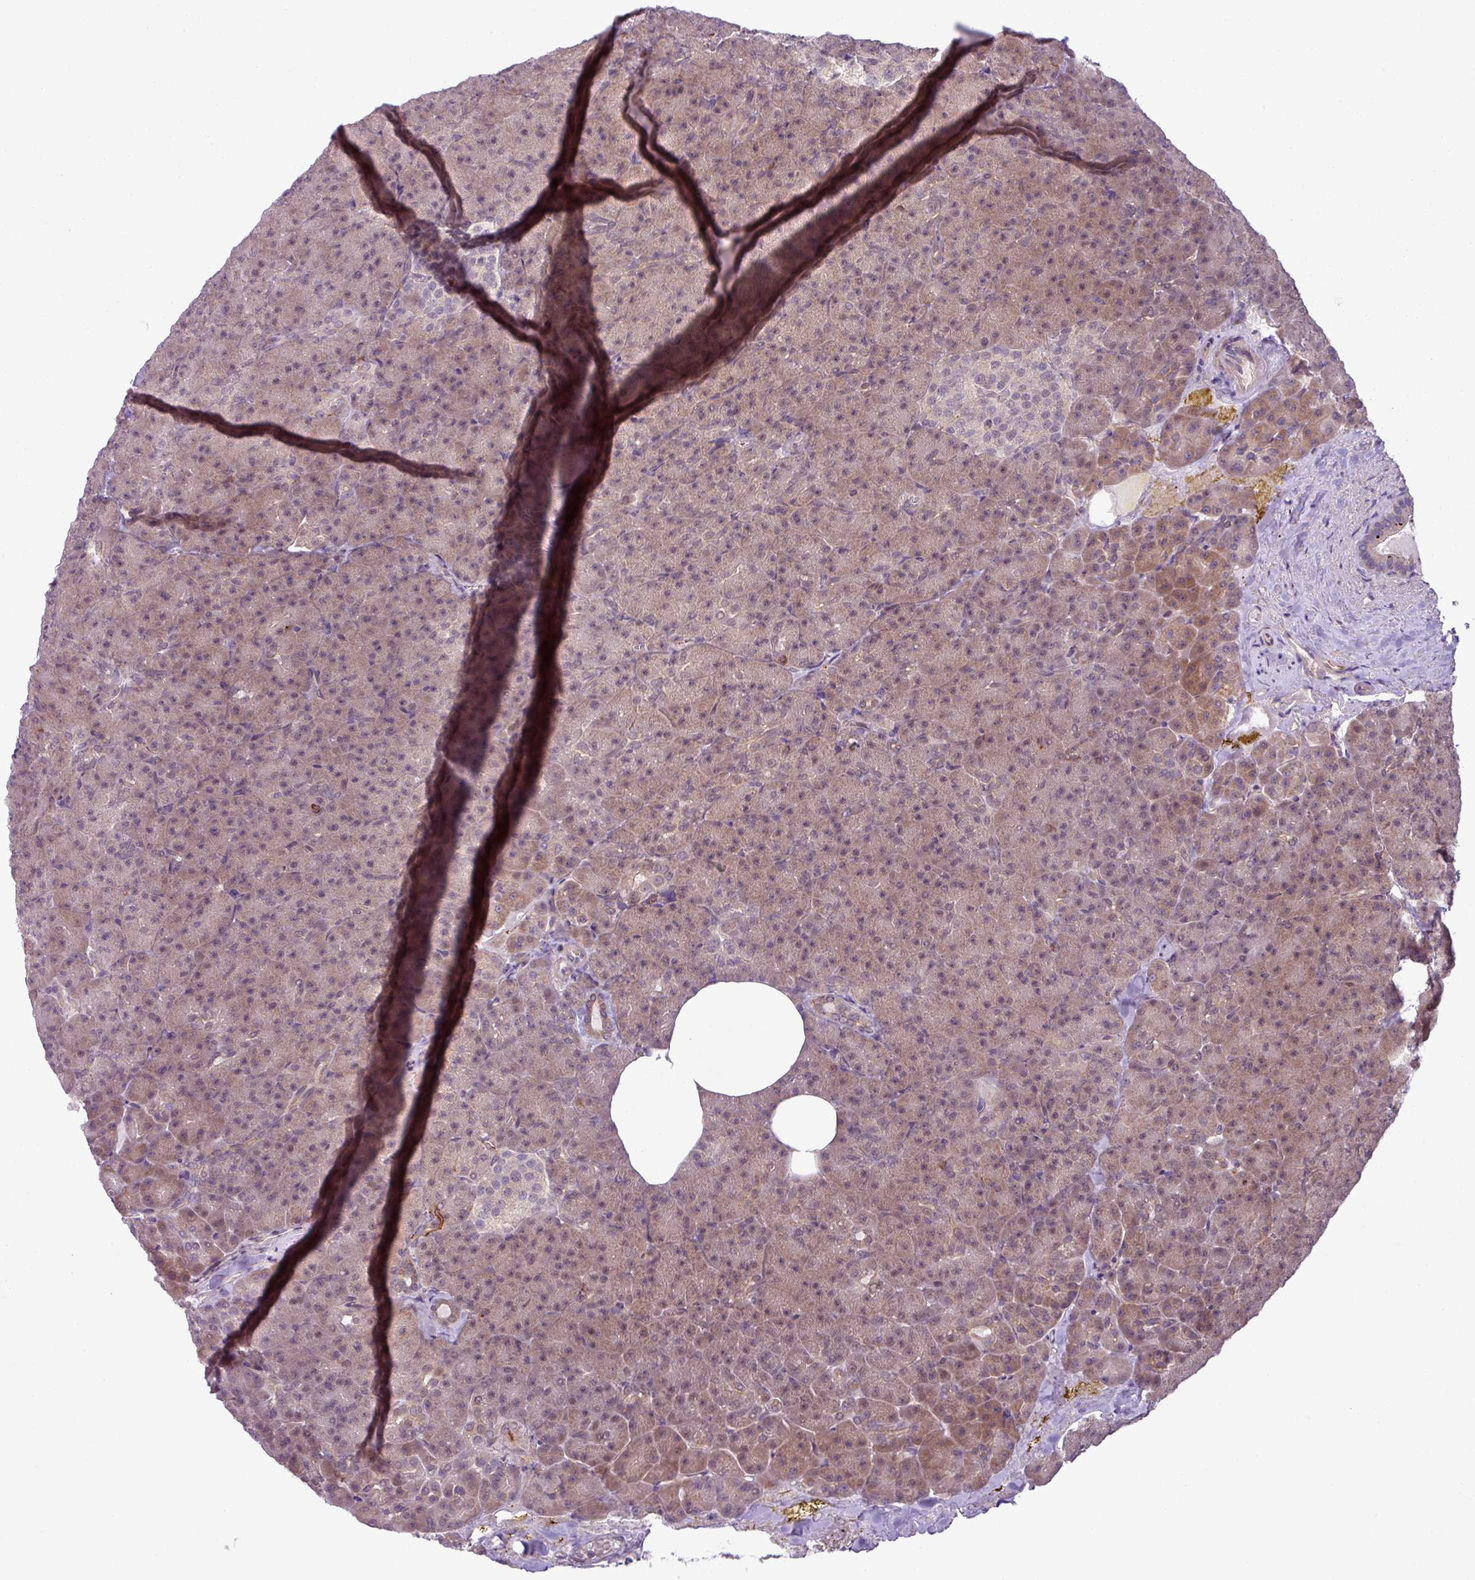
{"staining": {"intensity": "moderate", "quantity": ">75%", "location": "cytoplasmic/membranous"}, "tissue": "pancreas", "cell_type": "Exocrine glandular cells", "image_type": "normal", "snomed": [{"axis": "morphology", "description": "Normal tissue, NOS"}, {"axis": "topography", "description": "Pancreas"}], "caption": "Unremarkable pancreas displays moderate cytoplasmic/membranous expression in approximately >75% of exocrine glandular cells The protein of interest is stained brown, and the nuclei are stained in blue (DAB (3,3'-diaminobenzidine) IHC with brightfield microscopy, high magnification)..", "gene": "ZC2HC1C", "patient": {"sex": "female", "age": 74}}